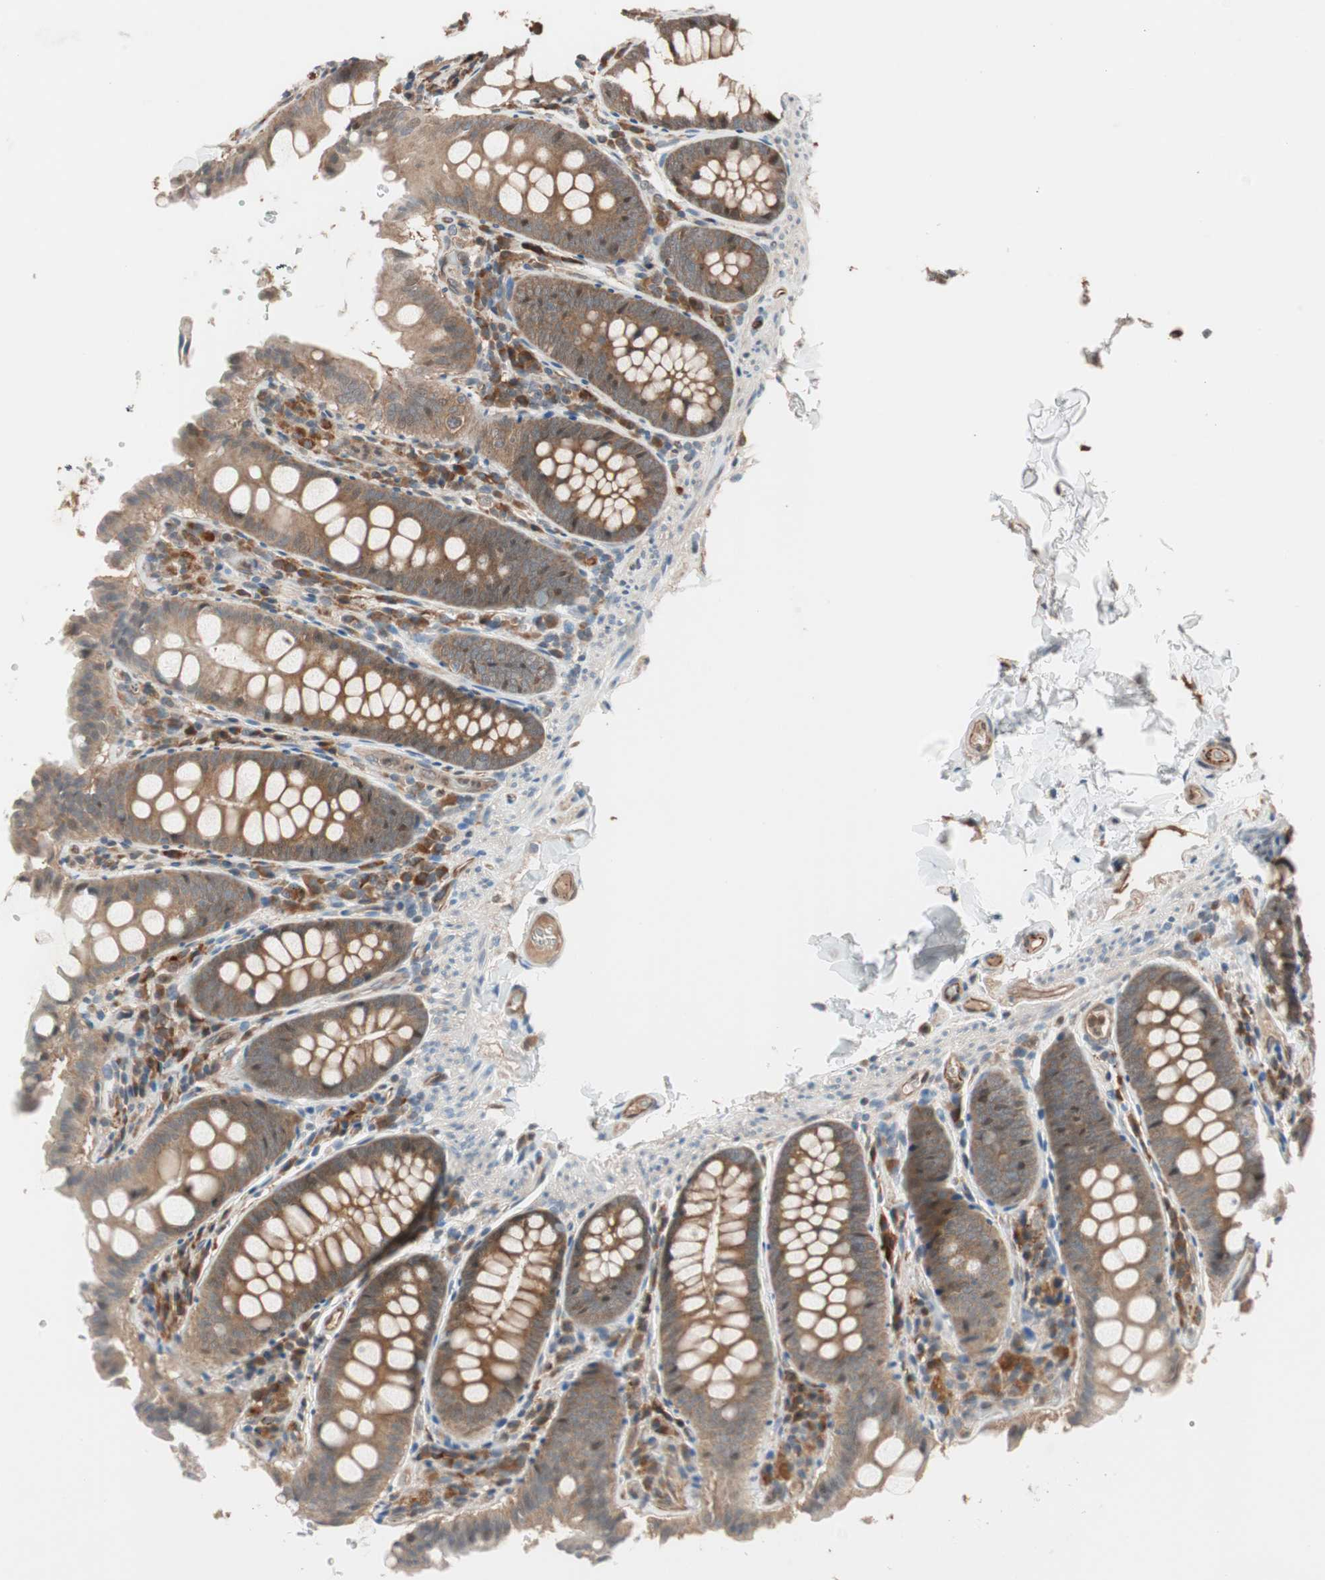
{"staining": {"intensity": "moderate", "quantity": ">75%", "location": "cytoplasmic/membranous"}, "tissue": "colon", "cell_type": "Endothelial cells", "image_type": "normal", "snomed": [{"axis": "morphology", "description": "Normal tissue, NOS"}, {"axis": "topography", "description": "Colon"}], "caption": "A brown stain labels moderate cytoplasmic/membranous staining of a protein in endothelial cells of normal human colon.", "gene": "P3R3URF", "patient": {"sex": "female", "age": 61}}